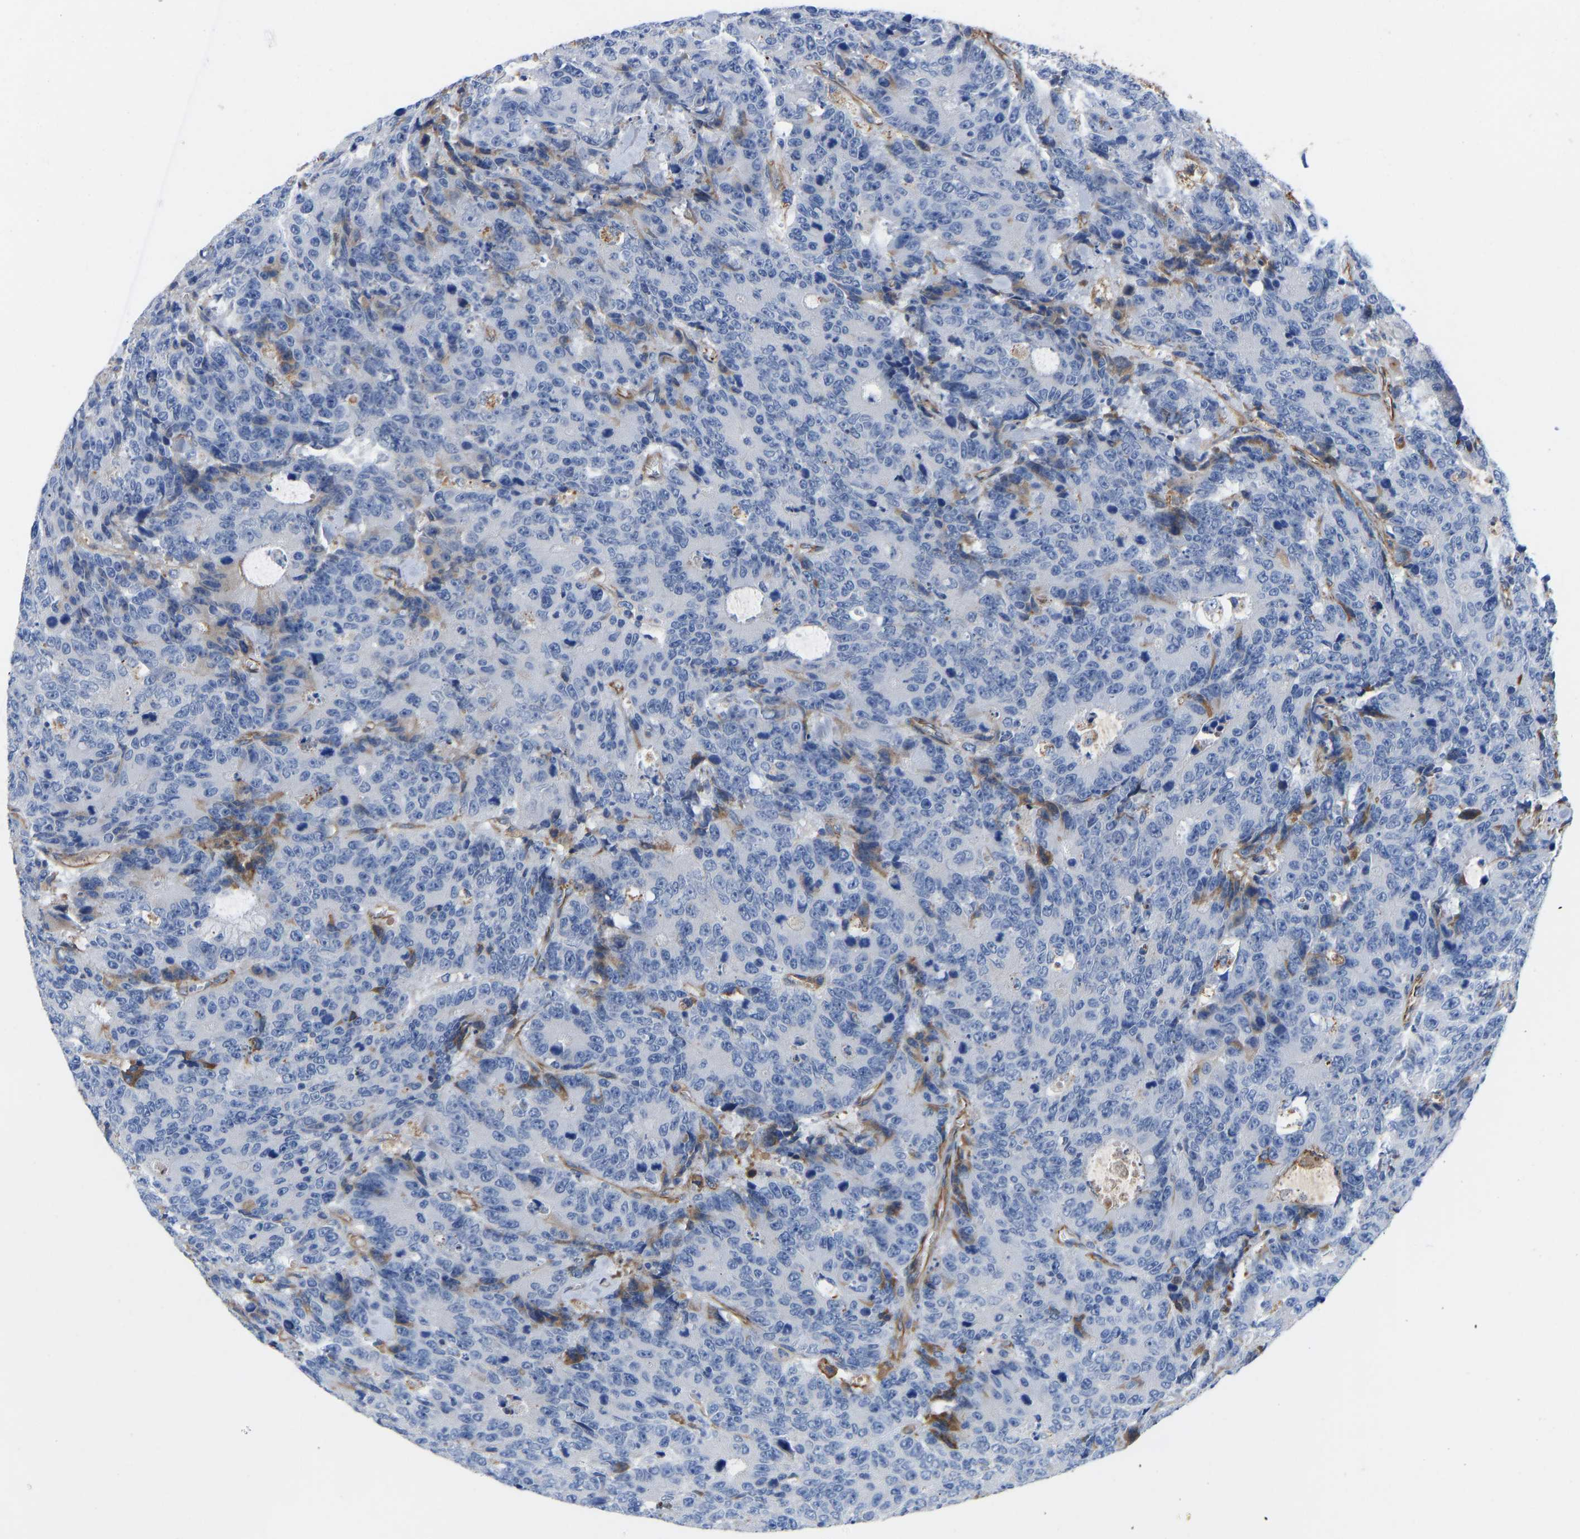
{"staining": {"intensity": "negative", "quantity": "none", "location": "none"}, "tissue": "colorectal cancer", "cell_type": "Tumor cells", "image_type": "cancer", "snomed": [{"axis": "morphology", "description": "Adenocarcinoma, NOS"}, {"axis": "topography", "description": "Colon"}], "caption": "Immunohistochemistry image of neoplastic tissue: human colorectal adenocarcinoma stained with DAB (3,3'-diaminobenzidine) displays no significant protein staining in tumor cells.", "gene": "HSPG2", "patient": {"sex": "female", "age": 86}}